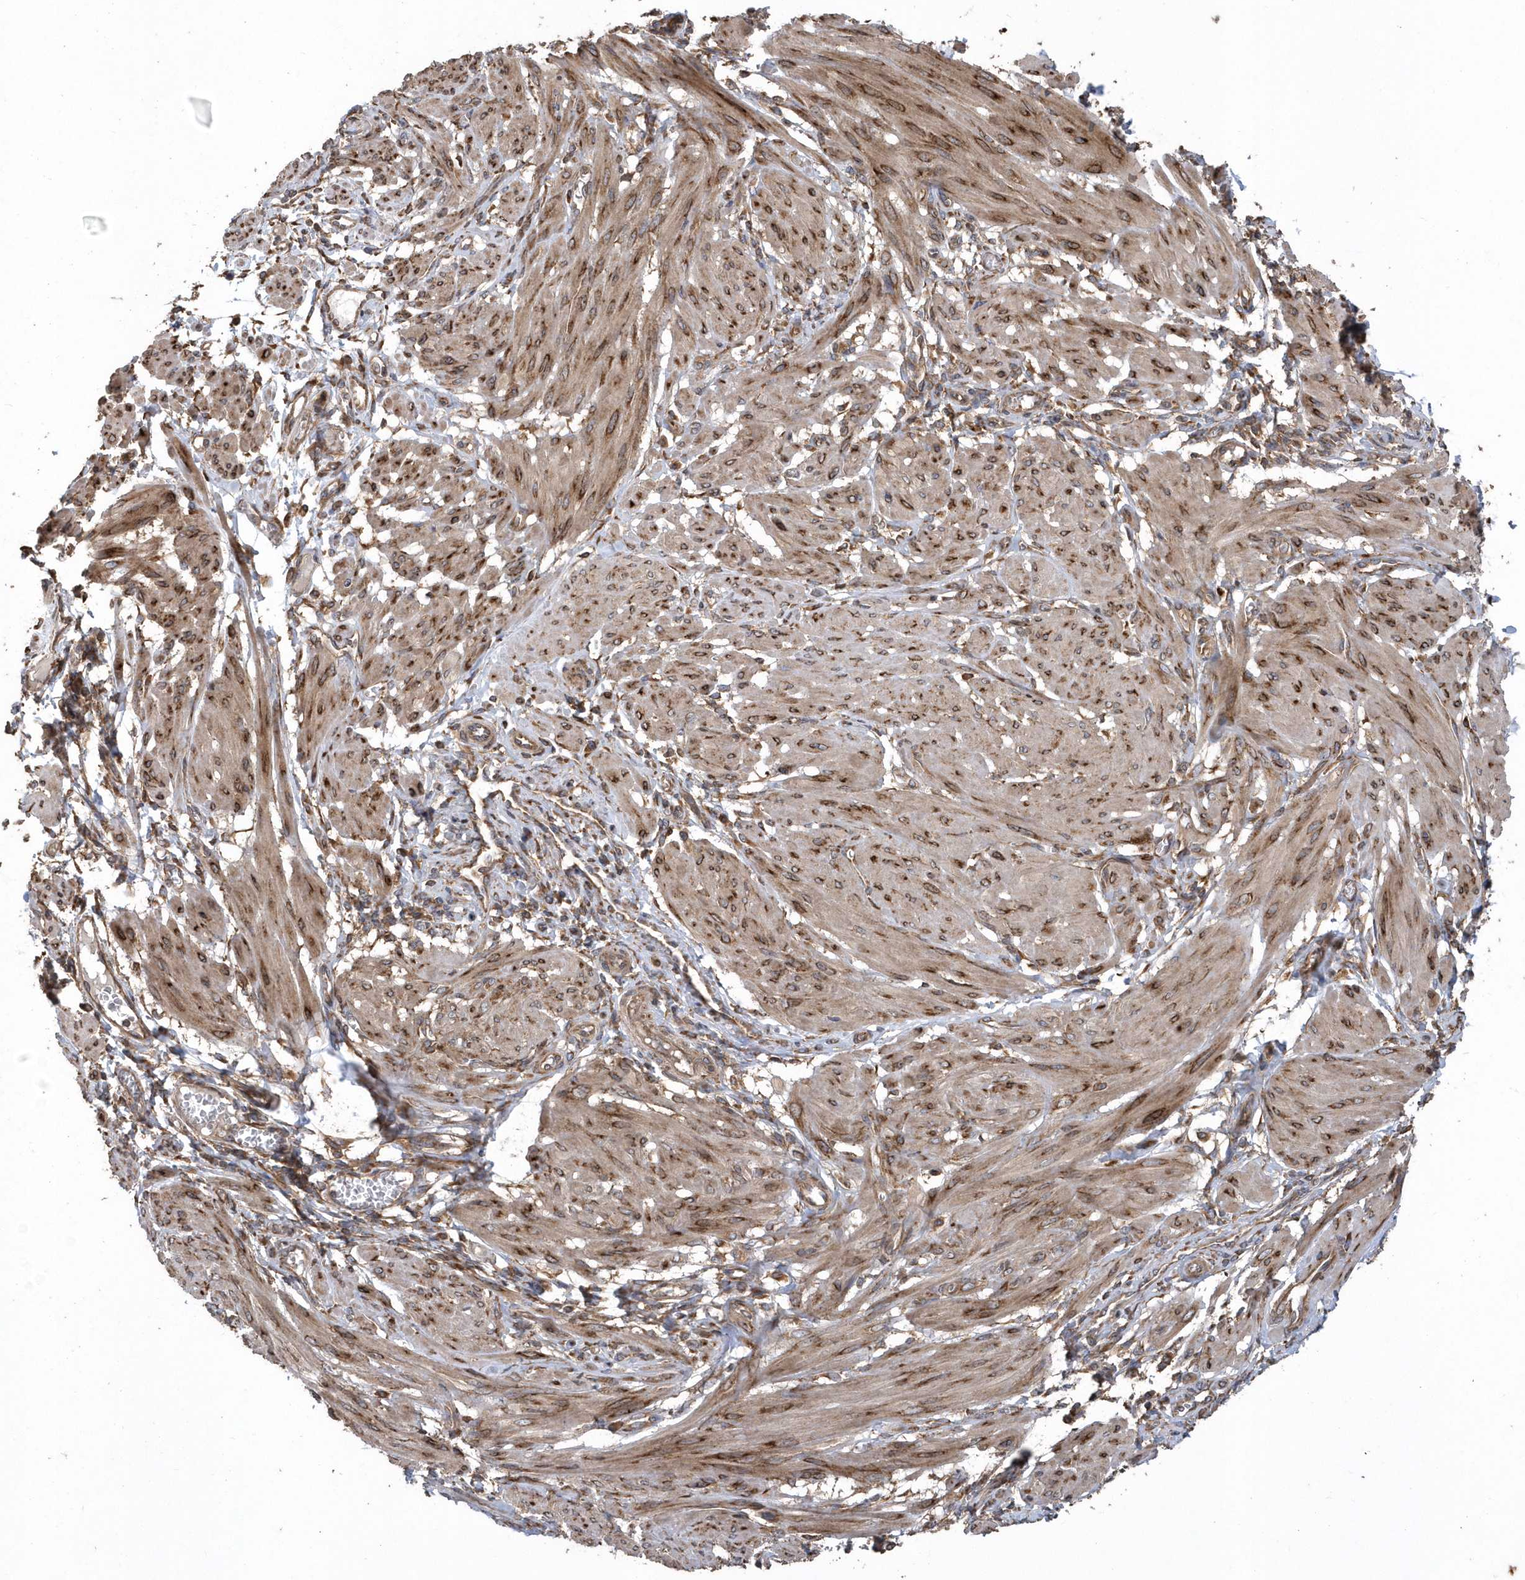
{"staining": {"intensity": "moderate", "quantity": ">75%", "location": "cytoplasmic/membranous"}, "tissue": "smooth muscle", "cell_type": "Smooth muscle cells", "image_type": "normal", "snomed": [{"axis": "morphology", "description": "Normal tissue, NOS"}, {"axis": "topography", "description": "Smooth muscle"}], "caption": "Immunohistochemical staining of normal smooth muscle exhibits medium levels of moderate cytoplasmic/membranous expression in about >75% of smooth muscle cells.", "gene": "WASHC5", "patient": {"sex": "female", "age": 39}}